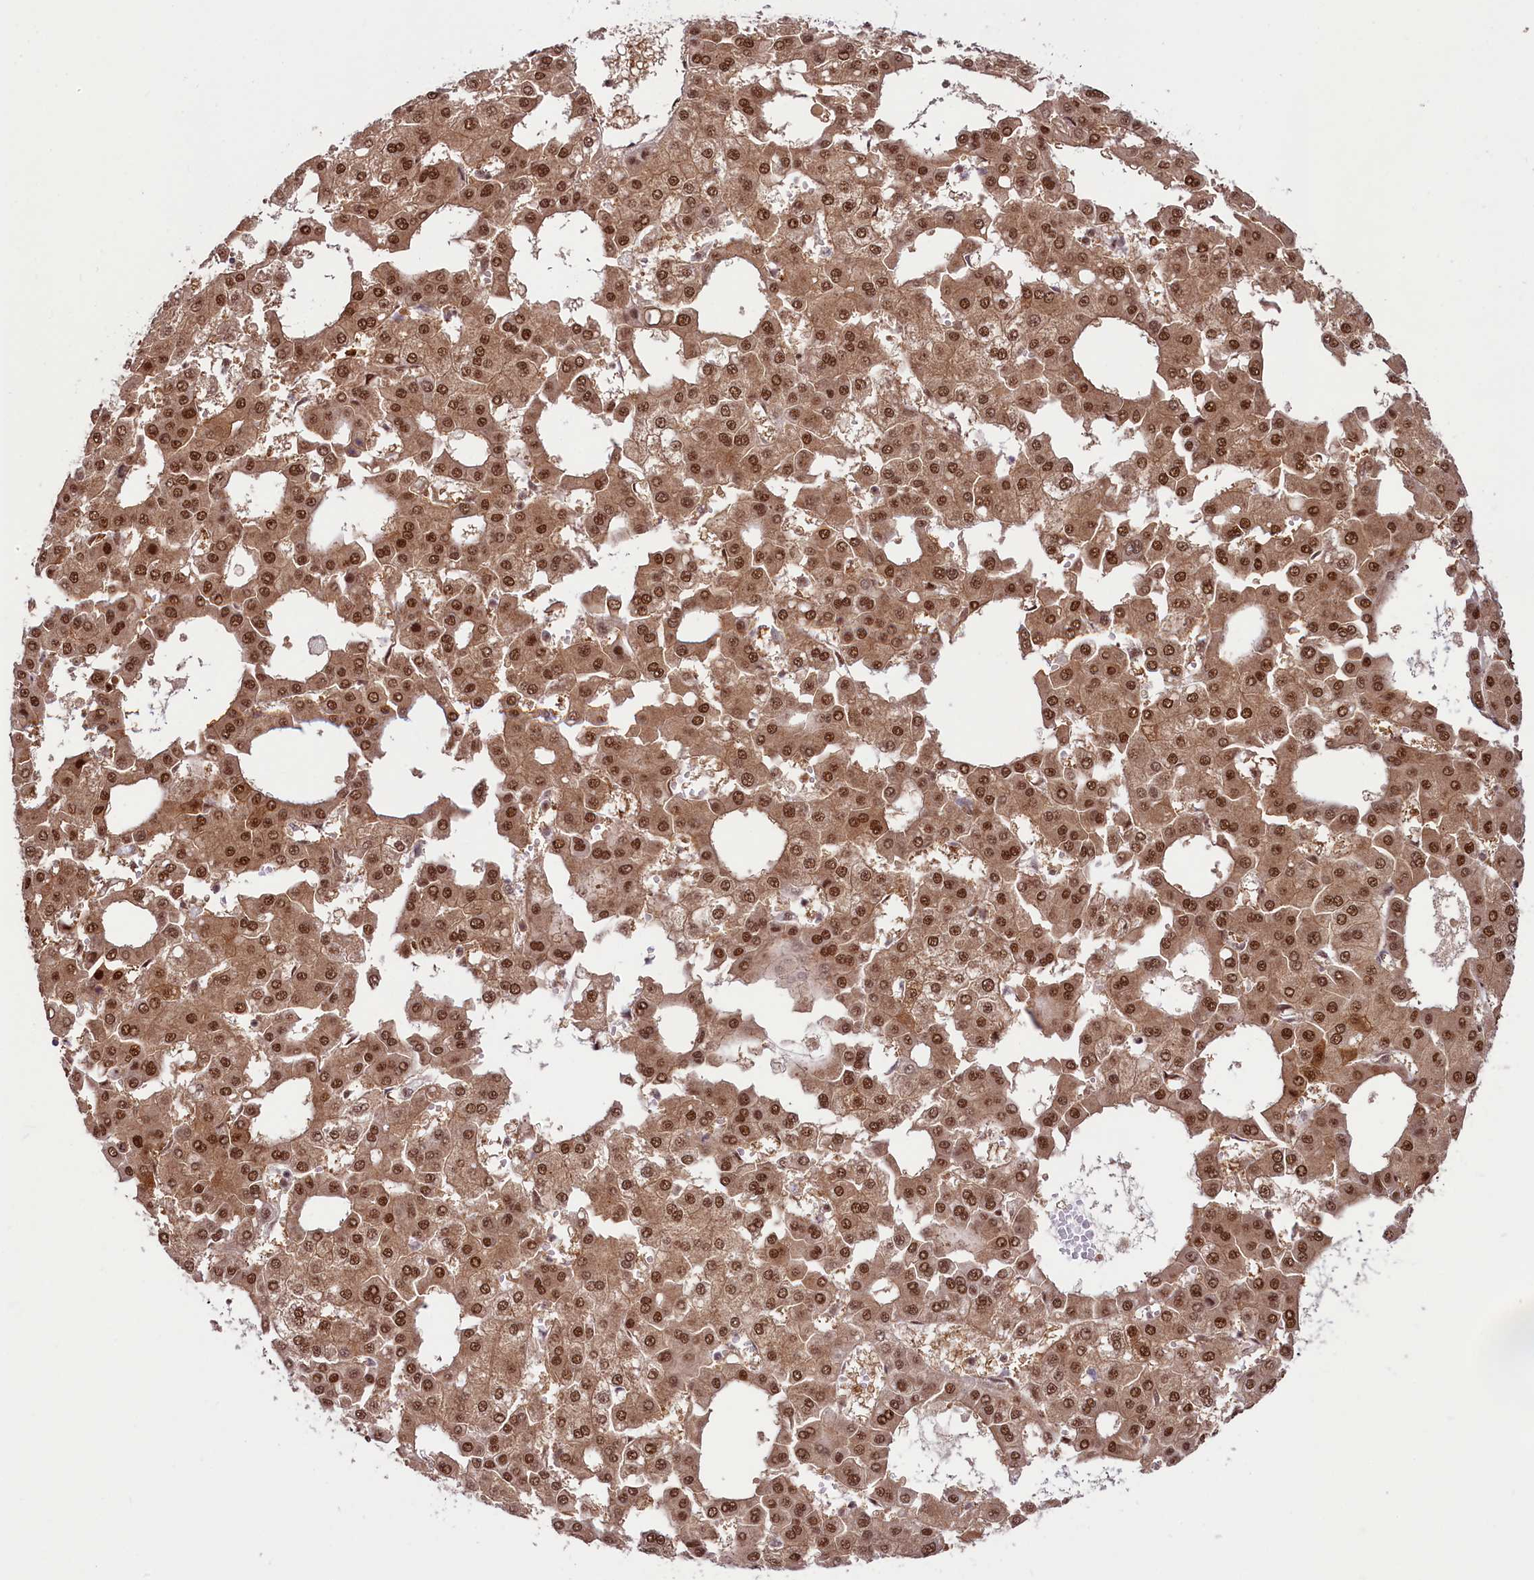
{"staining": {"intensity": "strong", "quantity": ">75%", "location": "cytoplasmic/membranous,nuclear"}, "tissue": "liver cancer", "cell_type": "Tumor cells", "image_type": "cancer", "snomed": [{"axis": "morphology", "description": "Carcinoma, Hepatocellular, NOS"}, {"axis": "topography", "description": "Liver"}], "caption": "An image of liver hepatocellular carcinoma stained for a protein exhibits strong cytoplasmic/membranous and nuclear brown staining in tumor cells.", "gene": "ANKS3", "patient": {"sex": "male", "age": 47}}